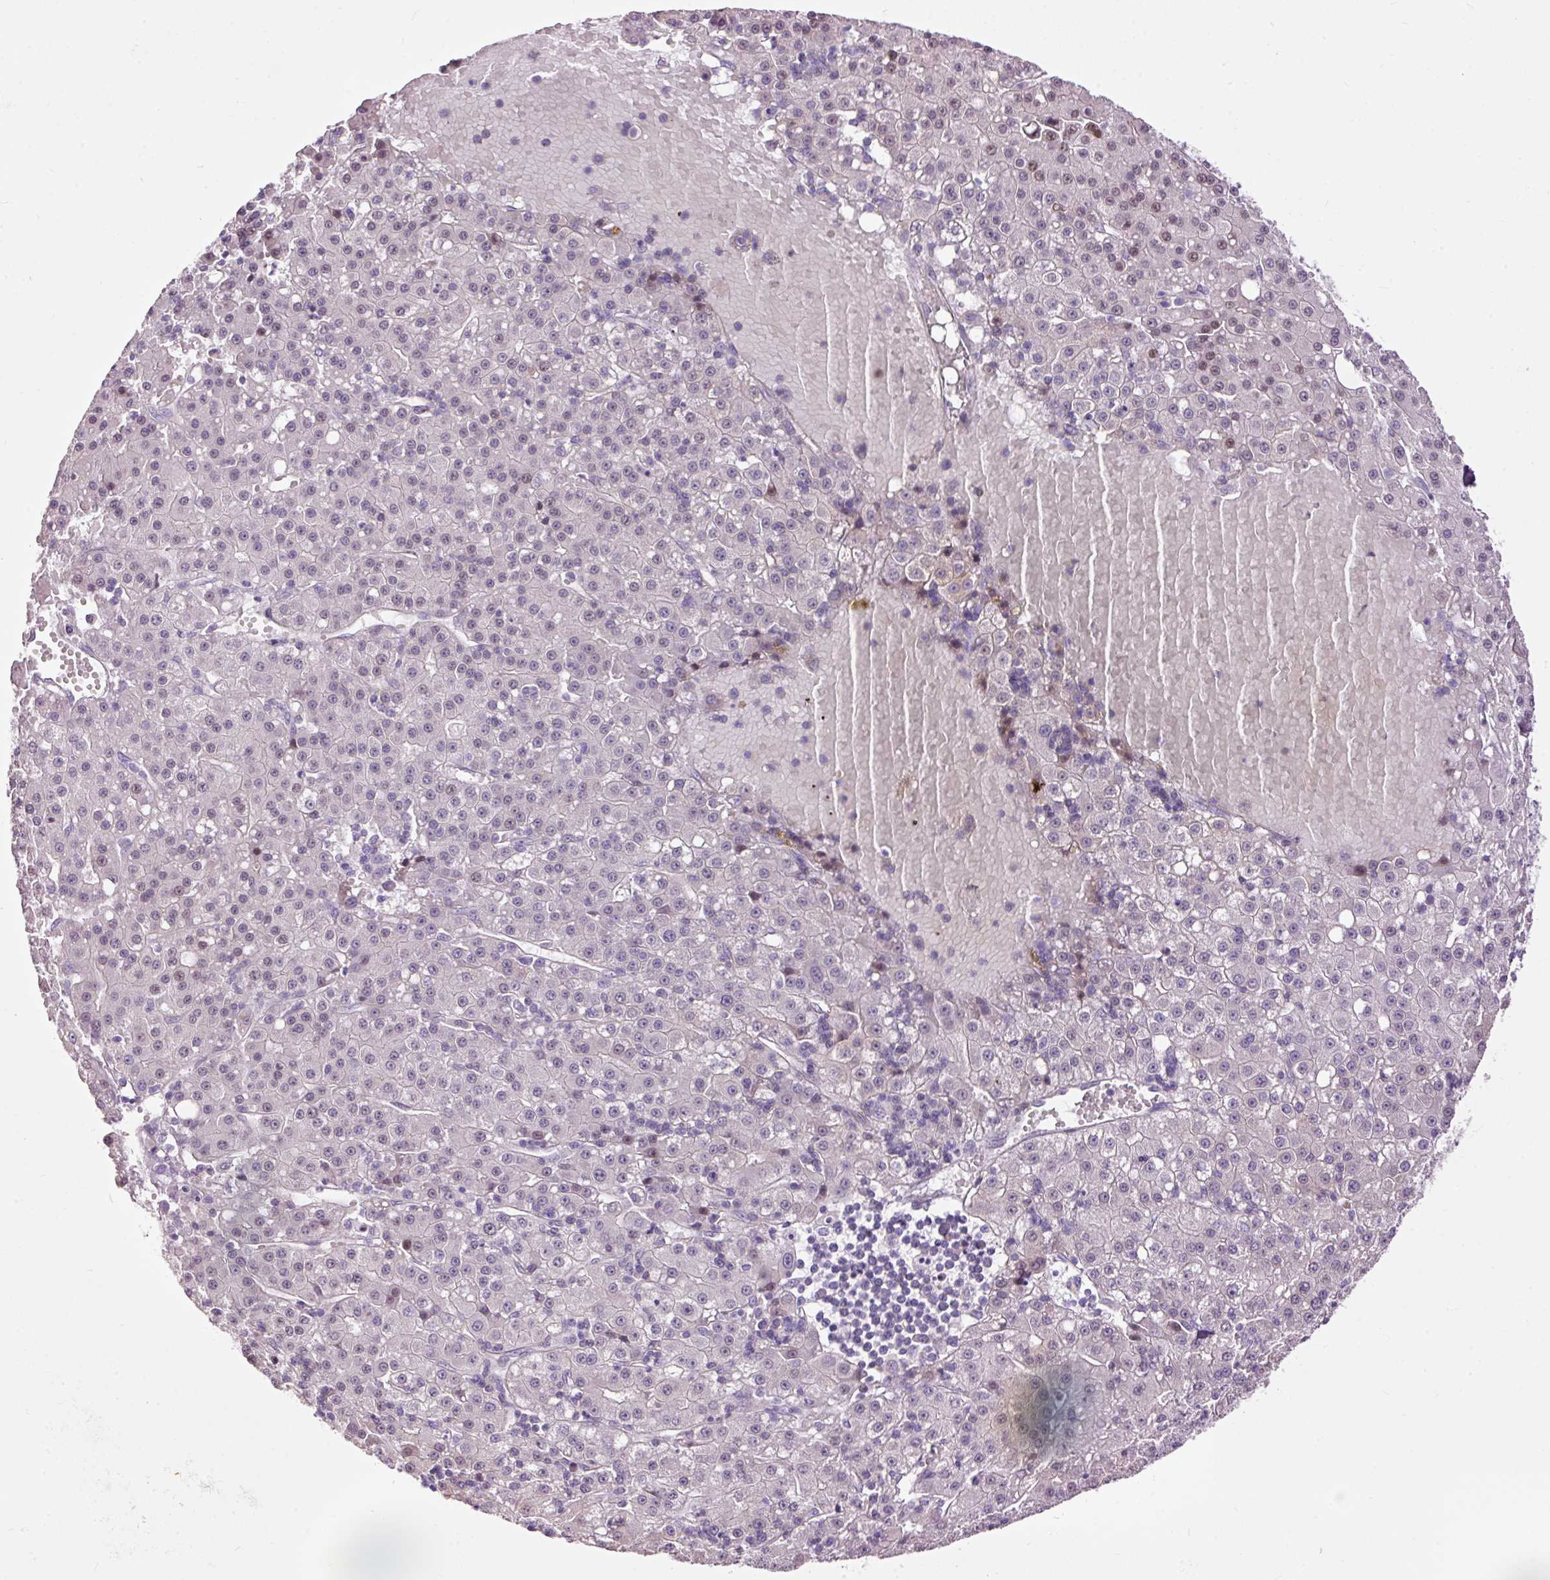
{"staining": {"intensity": "moderate", "quantity": "<25%", "location": "nuclear"}, "tissue": "liver cancer", "cell_type": "Tumor cells", "image_type": "cancer", "snomed": [{"axis": "morphology", "description": "Carcinoma, Hepatocellular, NOS"}, {"axis": "topography", "description": "Liver"}], "caption": "Liver cancer (hepatocellular carcinoma) stained with a brown dye displays moderate nuclear positive positivity in about <25% of tumor cells.", "gene": "FCRL4", "patient": {"sex": "male", "age": 76}}